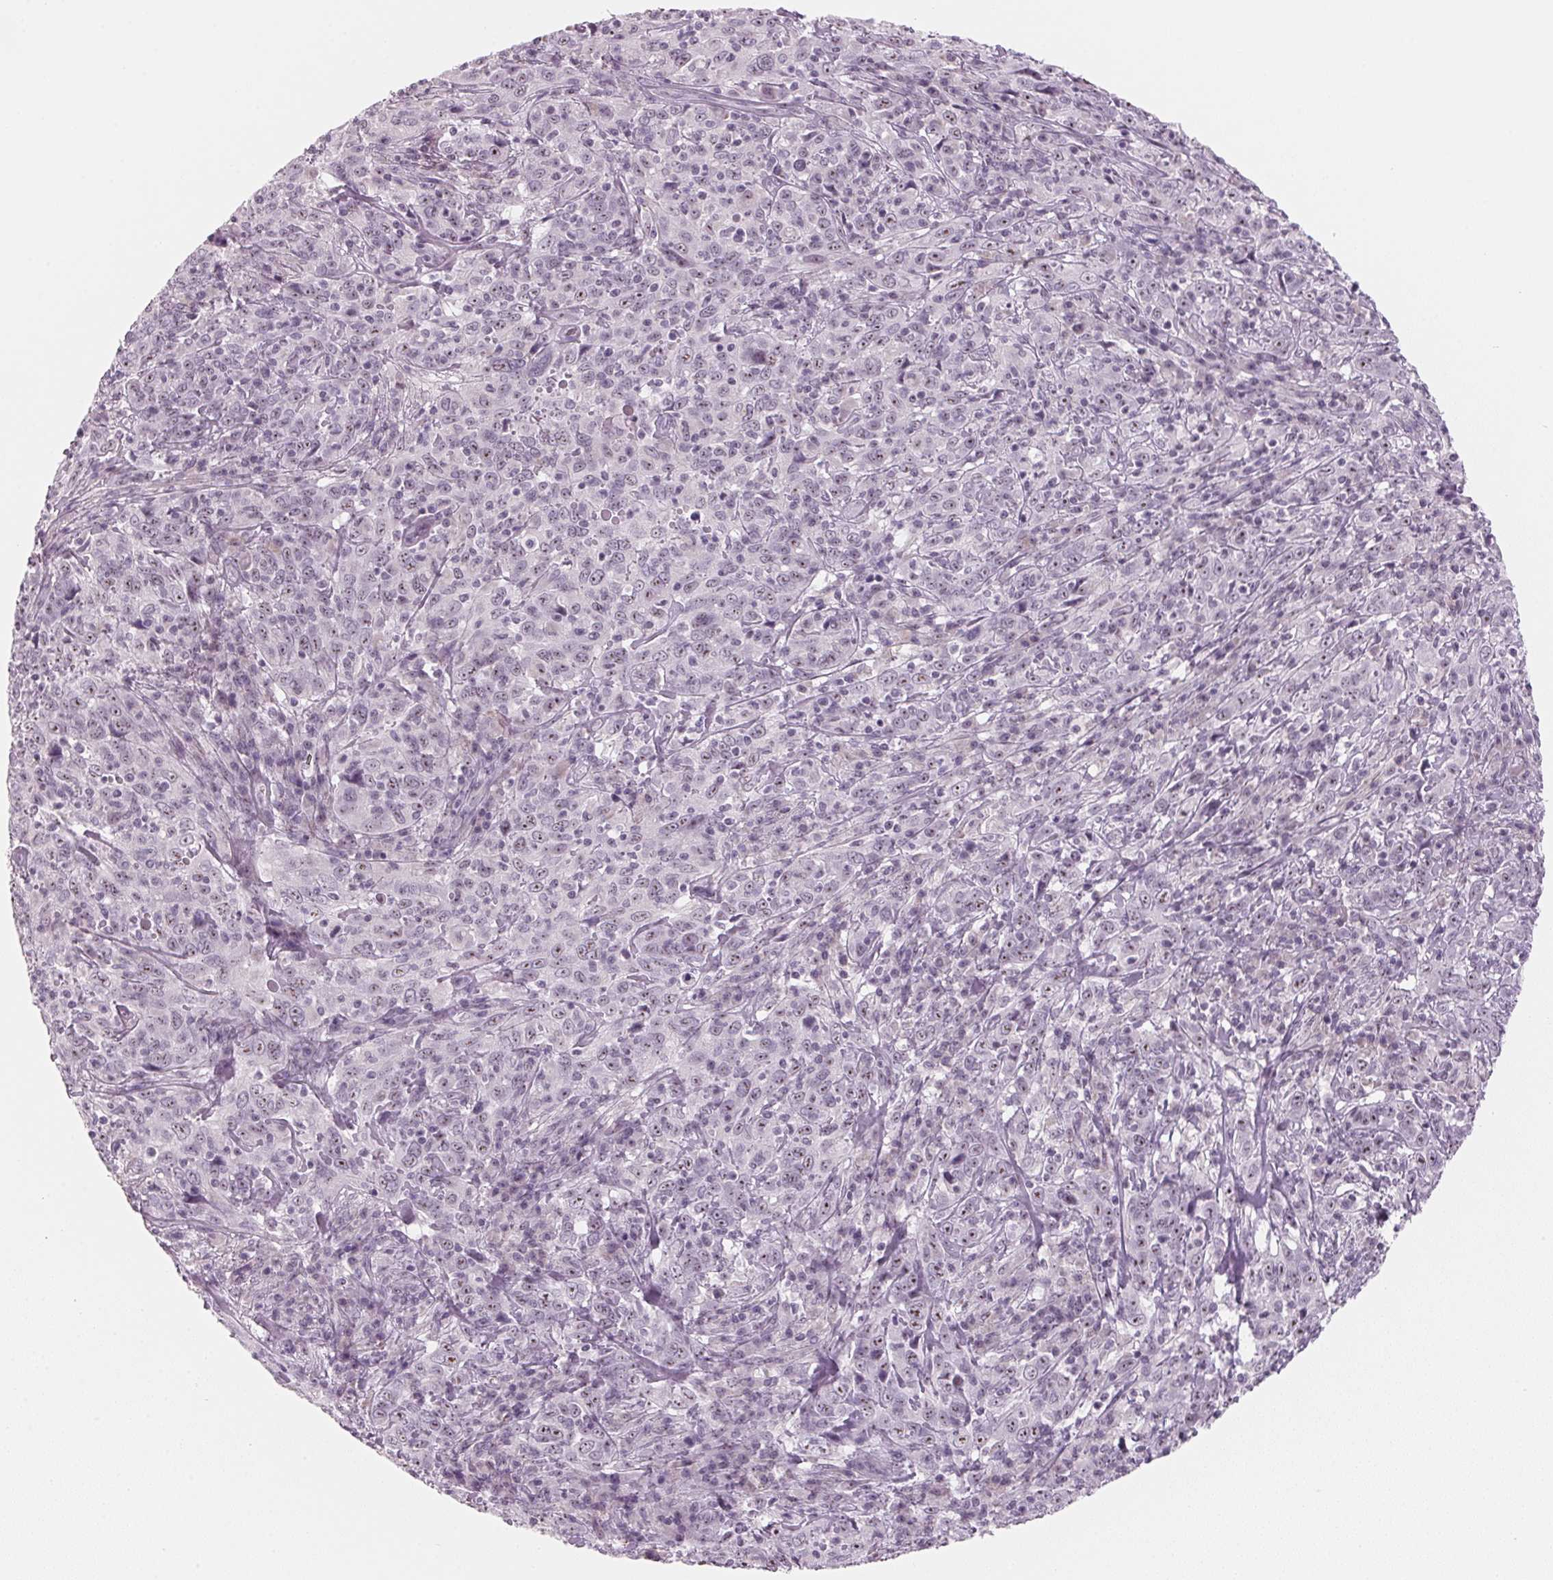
{"staining": {"intensity": "weak", "quantity": "<25%", "location": "nuclear"}, "tissue": "cervical cancer", "cell_type": "Tumor cells", "image_type": "cancer", "snomed": [{"axis": "morphology", "description": "Squamous cell carcinoma, NOS"}, {"axis": "topography", "description": "Cervix"}], "caption": "Tumor cells are negative for brown protein staining in cervical cancer.", "gene": "DNTTIP2", "patient": {"sex": "female", "age": 46}}